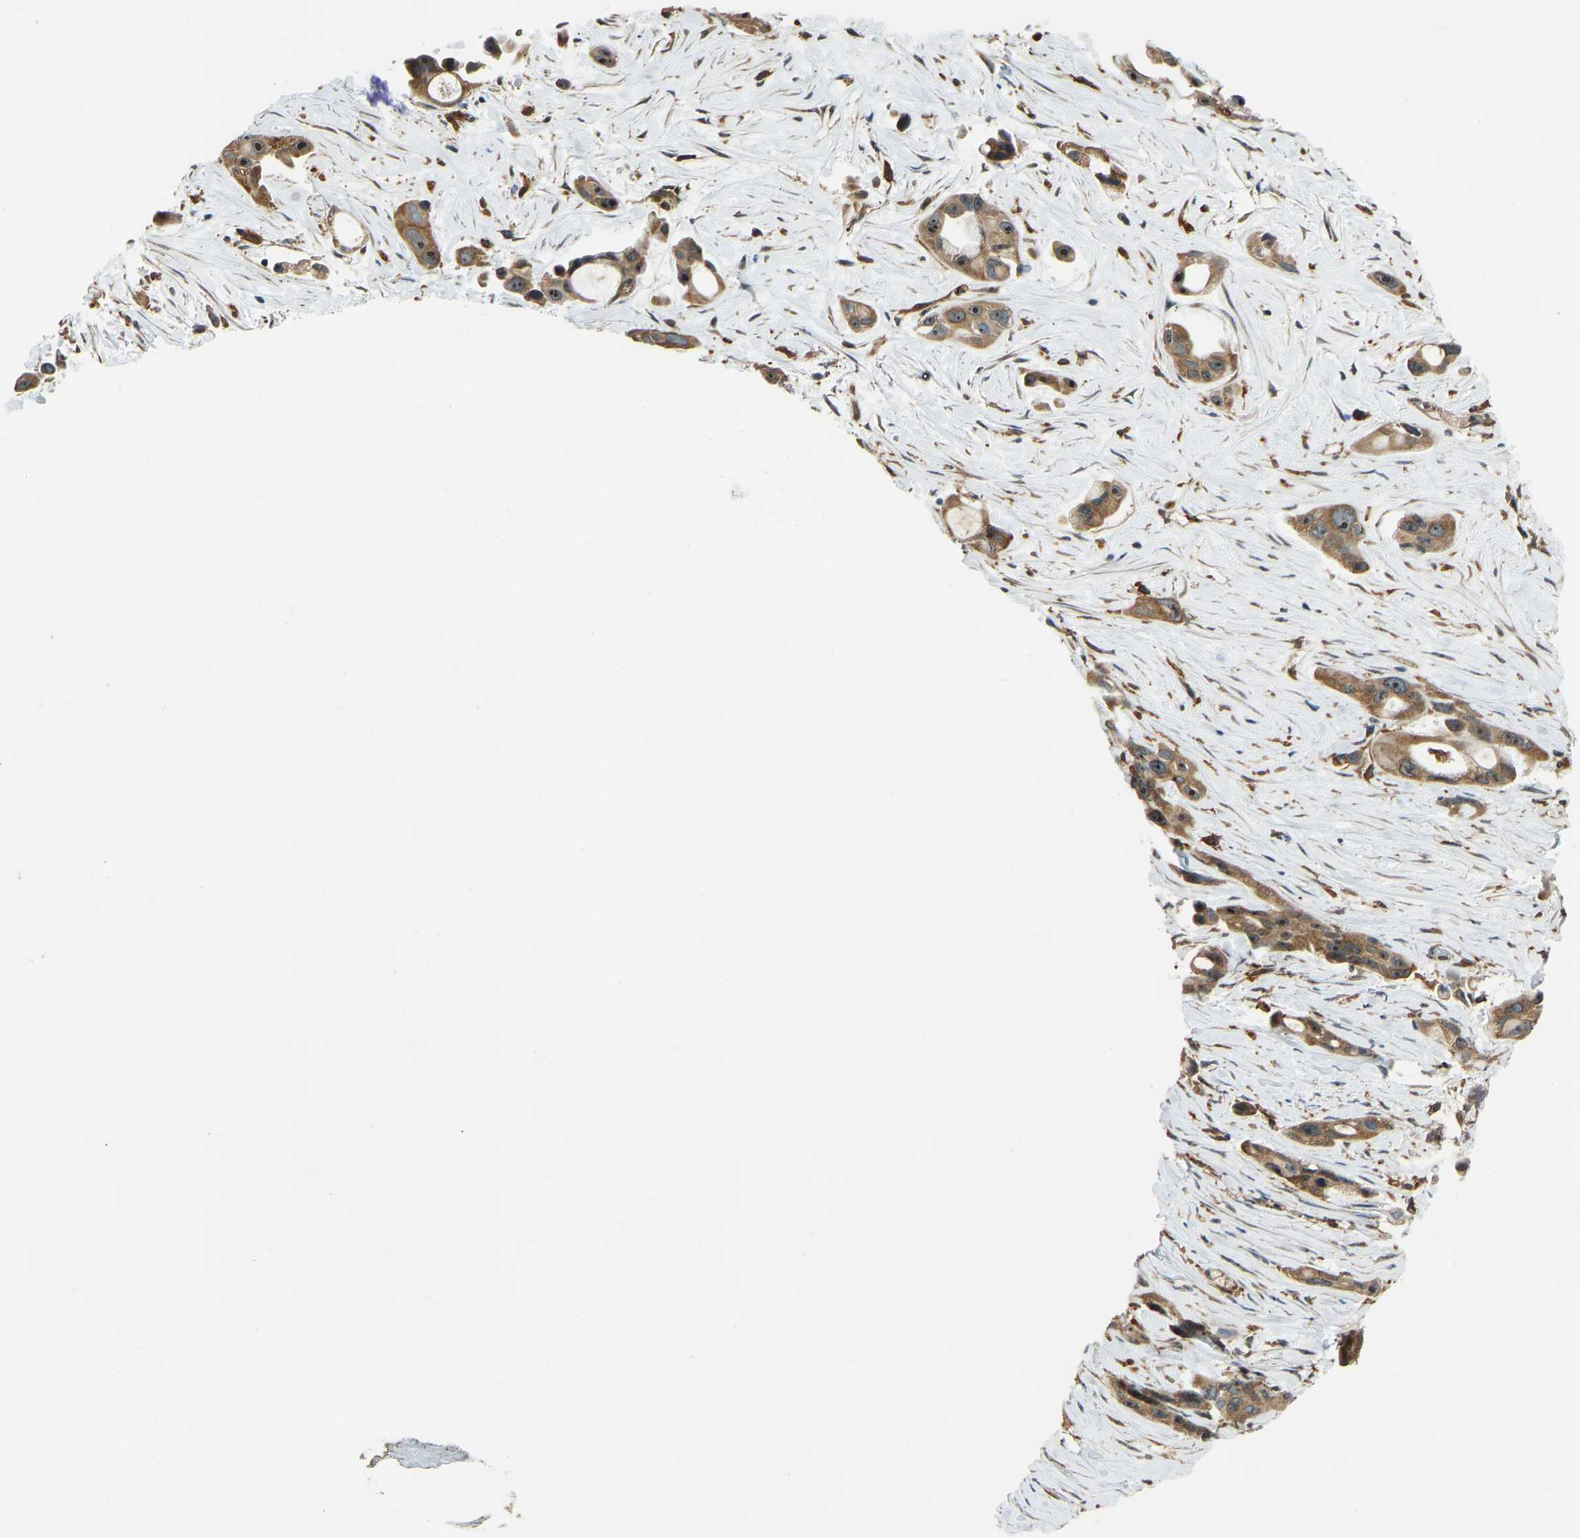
{"staining": {"intensity": "moderate", "quantity": ">75%", "location": "cytoplasmic/membranous"}, "tissue": "pancreatic cancer", "cell_type": "Tumor cells", "image_type": "cancer", "snomed": [{"axis": "morphology", "description": "Adenocarcinoma, NOS"}, {"axis": "topography", "description": "Pancreas"}], "caption": "Immunohistochemistry staining of pancreatic cancer, which exhibits medium levels of moderate cytoplasmic/membranous positivity in about >75% of tumor cells indicating moderate cytoplasmic/membranous protein expression. The staining was performed using DAB (3,3'-diaminobenzidine) (brown) for protein detection and nuclei were counterstained in hematoxylin (blue).", "gene": "OS9", "patient": {"sex": "male", "age": 53}}